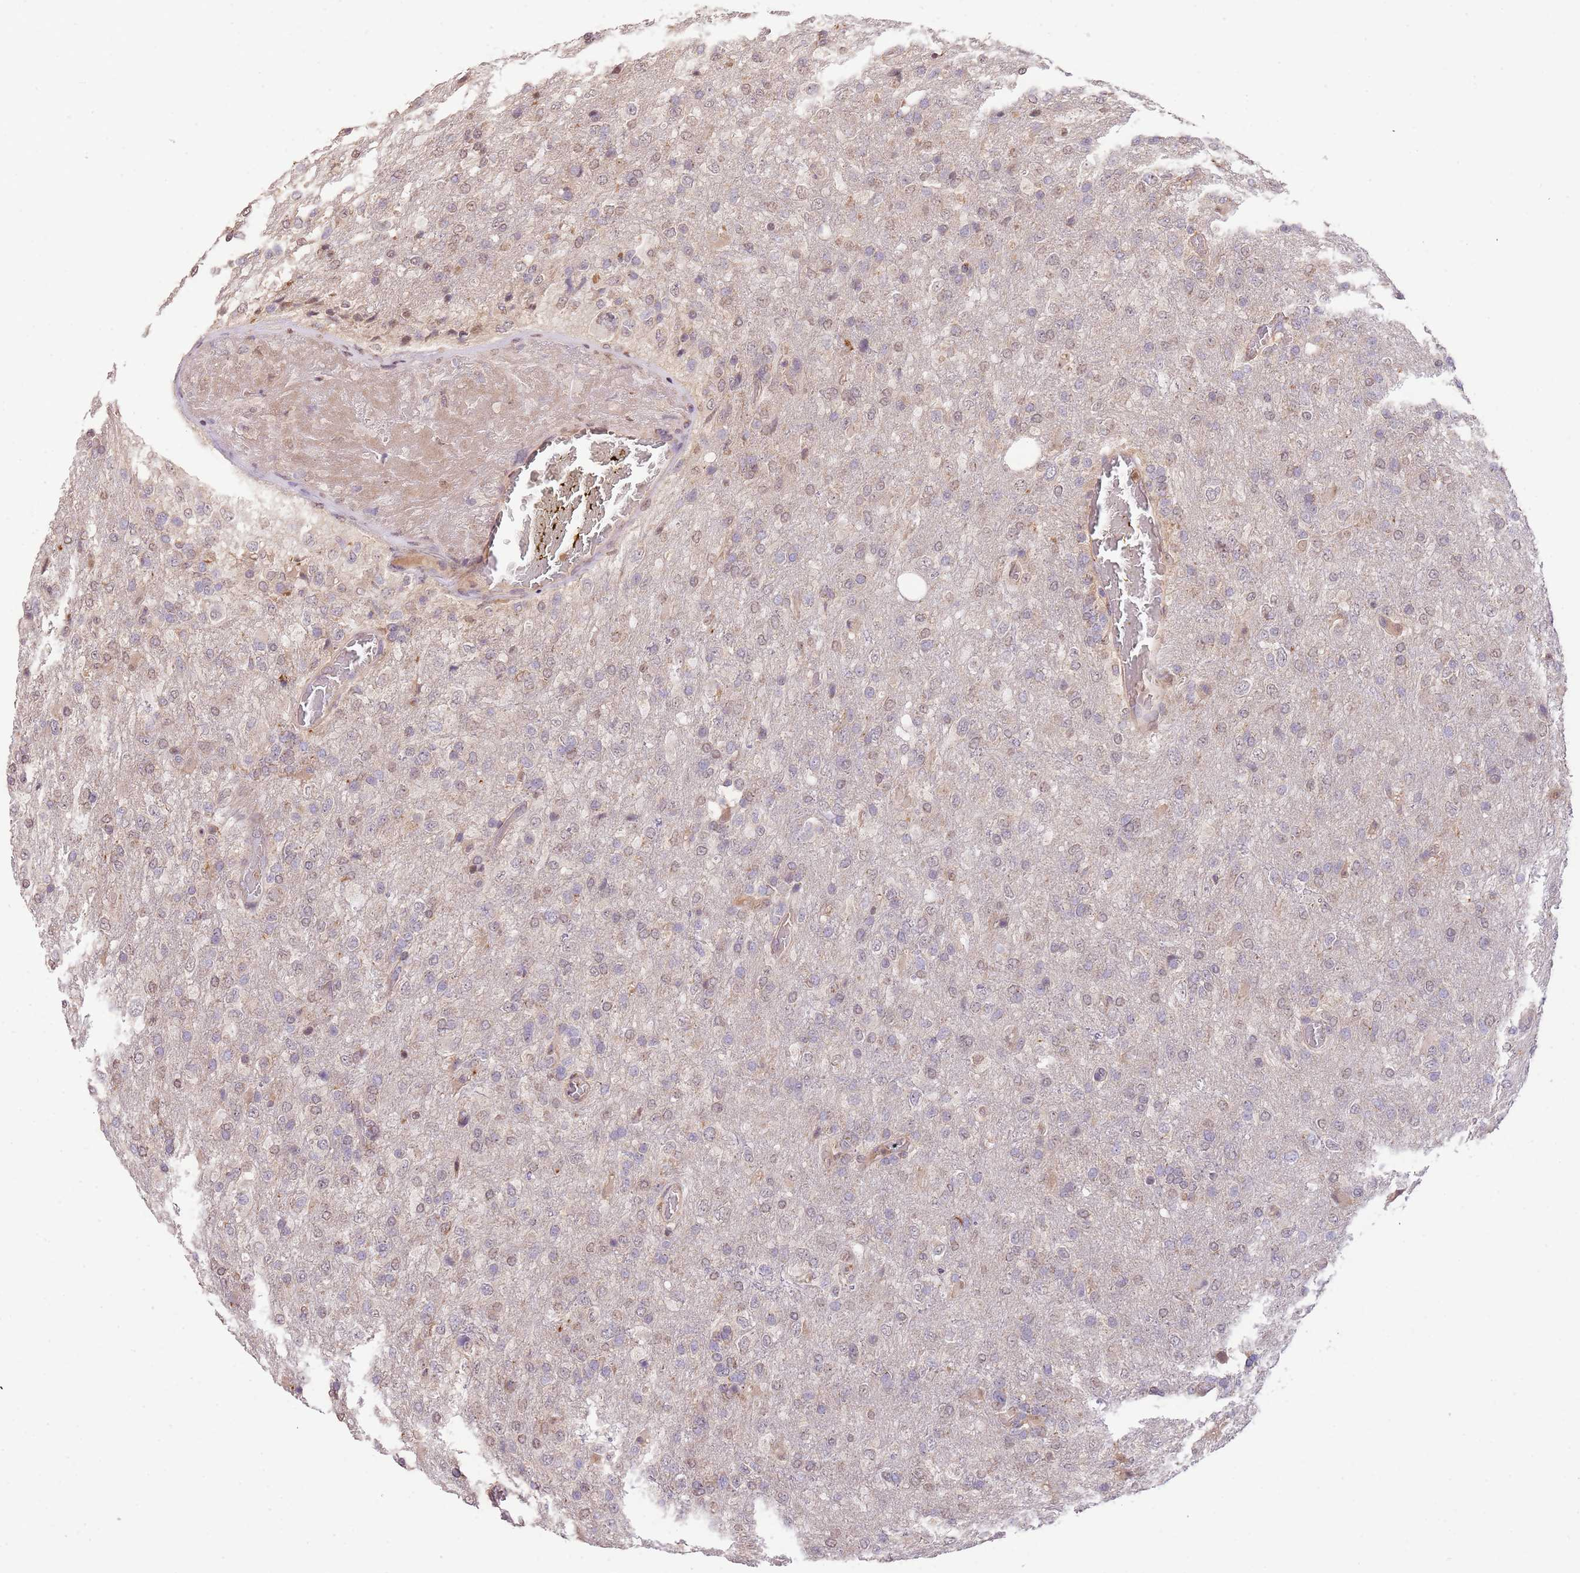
{"staining": {"intensity": "weak", "quantity": "25%-75%", "location": "nuclear"}, "tissue": "glioma", "cell_type": "Tumor cells", "image_type": "cancer", "snomed": [{"axis": "morphology", "description": "Glioma, malignant, High grade"}, {"axis": "topography", "description": "Brain"}], "caption": "Glioma stained with a protein marker displays weak staining in tumor cells.", "gene": "SLC16A4", "patient": {"sex": "female", "age": 74}}